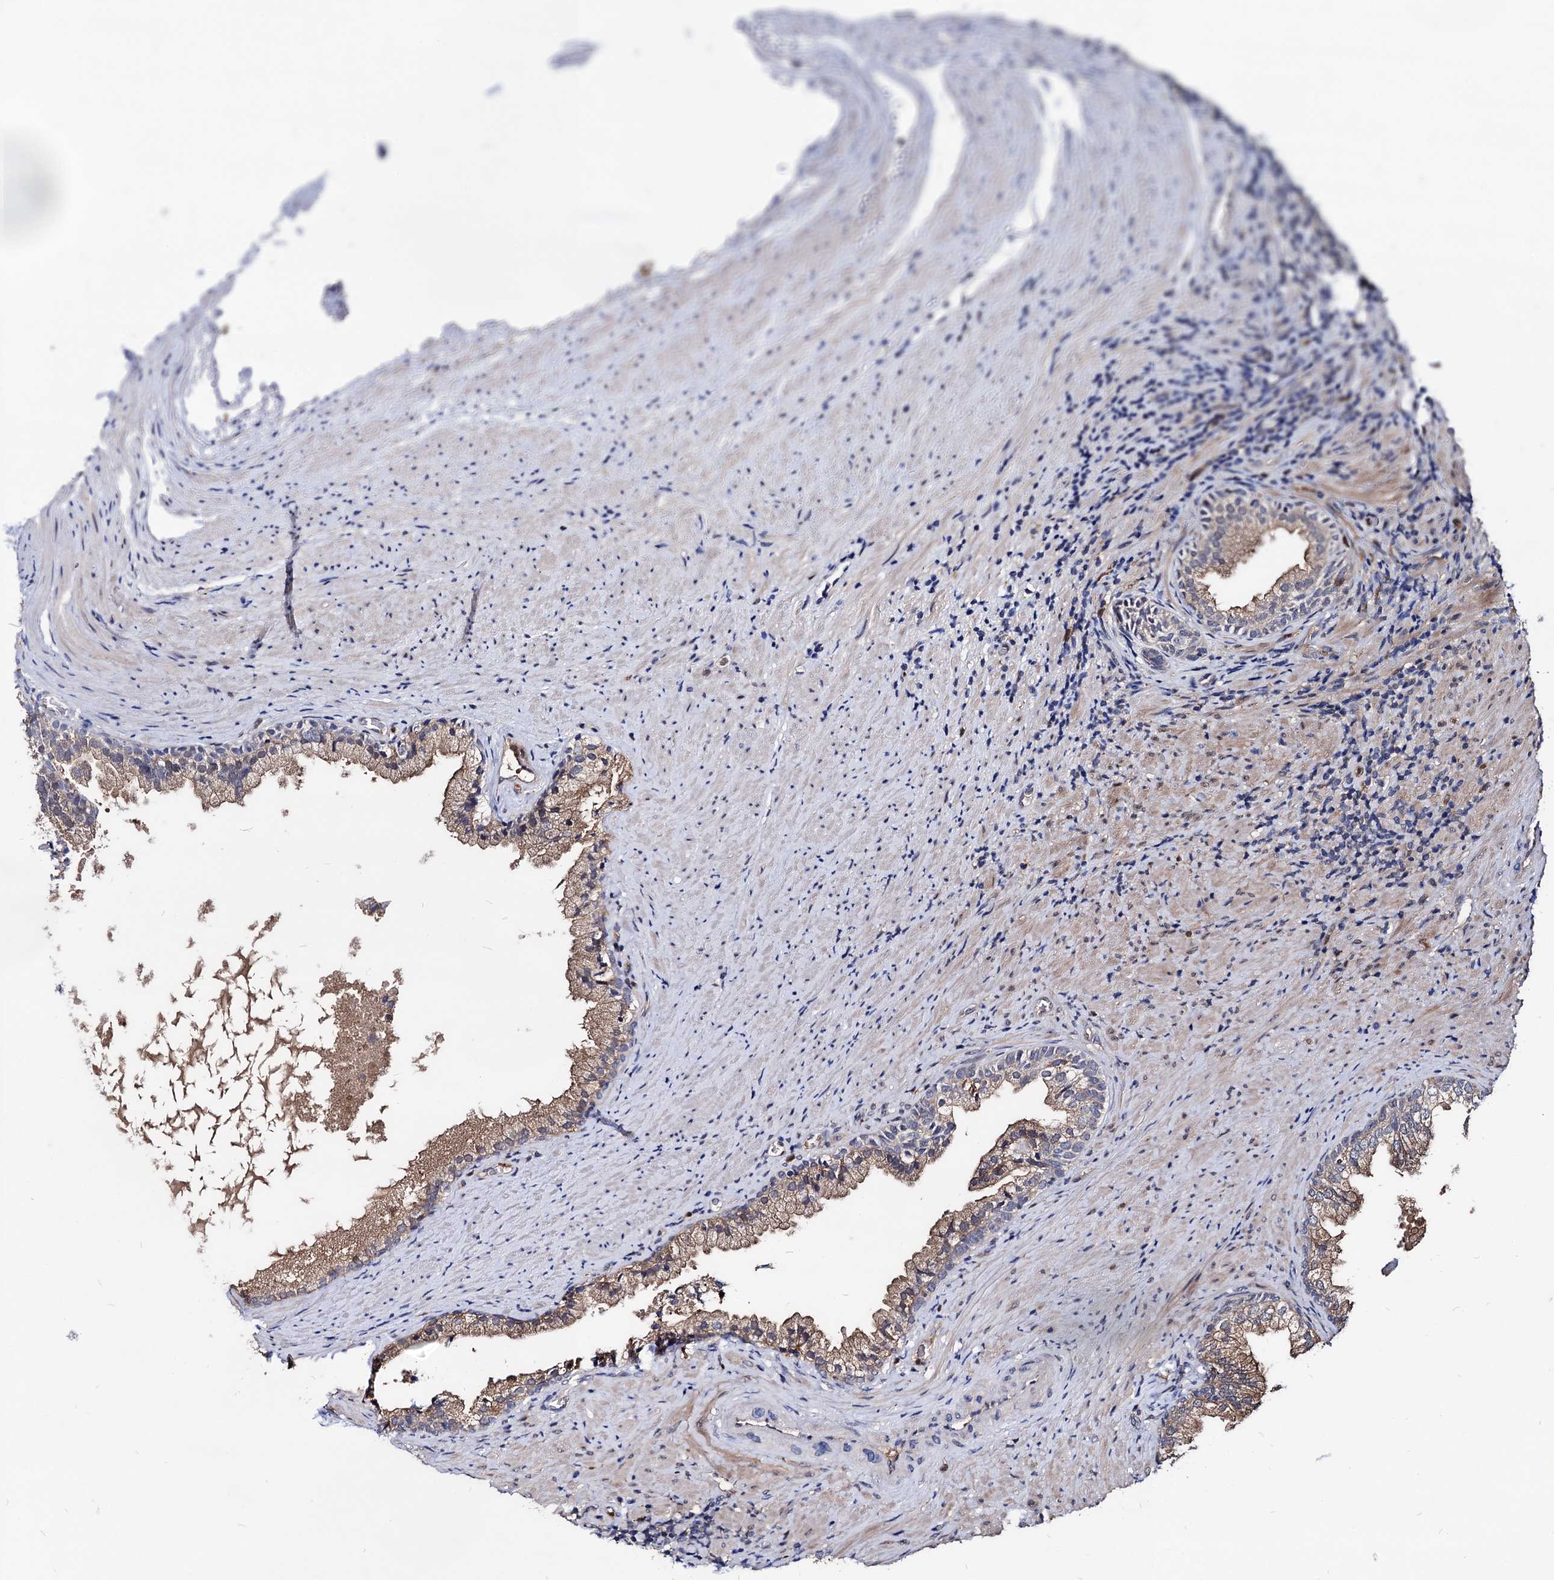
{"staining": {"intensity": "weak", "quantity": "25%-75%", "location": "cytoplasmic/membranous"}, "tissue": "prostate", "cell_type": "Glandular cells", "image_type": "normal", "snomed": [{"axis": "morphology", "description": "Normal tissue, NOS"}, {"axis": "topography", "description": "Prostate"}], "caption": "Glandular cells demonstrate low levels of weak cytoplasmic/membranous expression in about 25%-75% of cells in benign human prostate.", "gene": "CPPED1", "patient": {"sex": "male", "age": 76}}